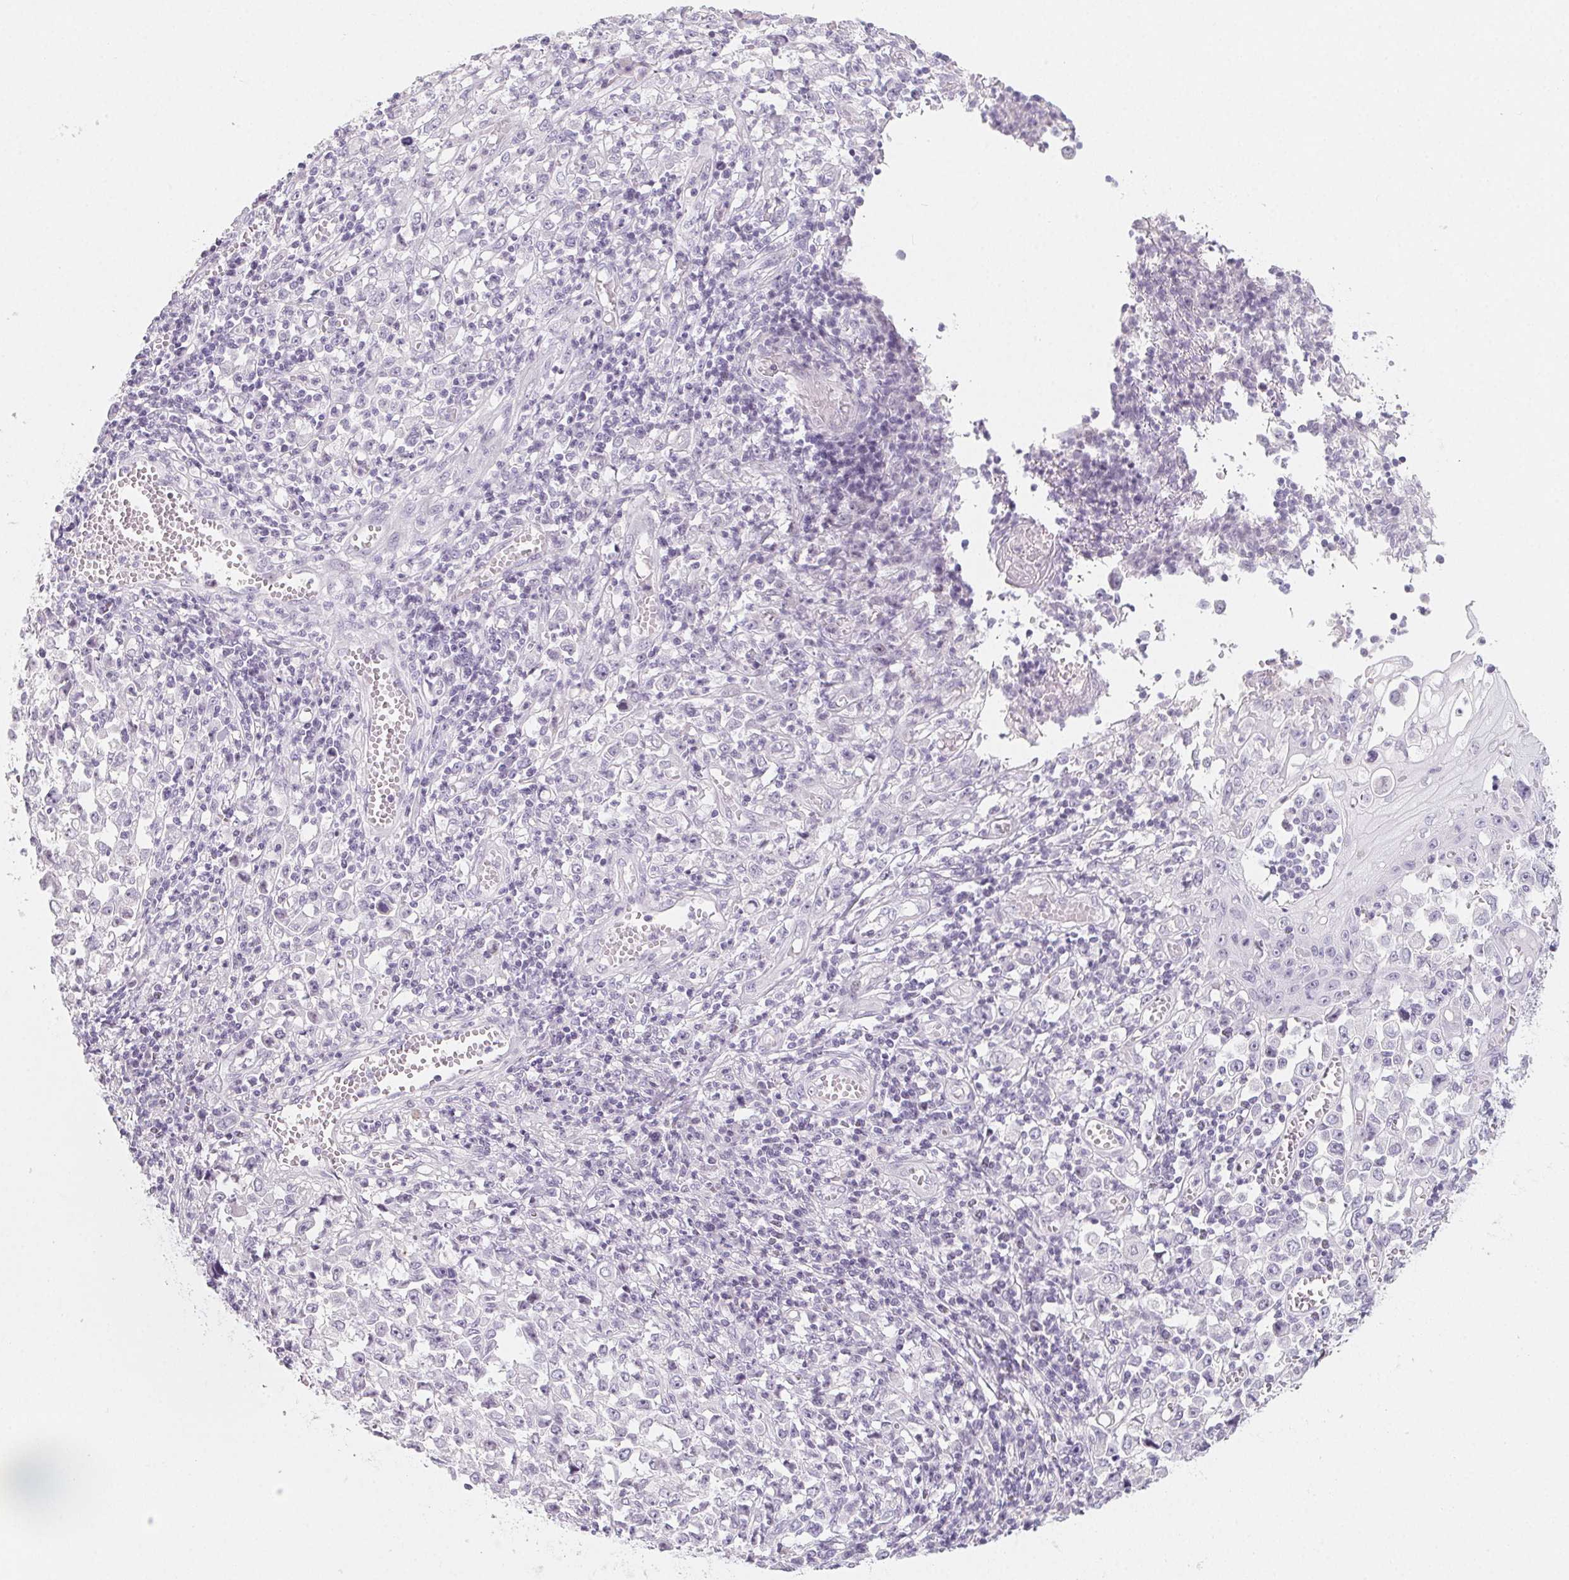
{"staining": {"intensity": "negative", "quantity": "none", "location": "none"}, "tissue": "stomach cancer", "cell_type": "Tumor cells", "image_type": "cancer", "snomed": [{"axis": "morphology", "description": "Adenocarcinoma, NOS"}, {"axis": "topography", "description": "Stomach, upper"}], "caption": "Immunohistochemistry image of neoplastic tissue: human adenocarcinoma (stomach) stained with DAB reveals no significant protein expression in tumor cells.", "gene": "SH3GL2", "patient": {"sex": "male", "age": 70}}